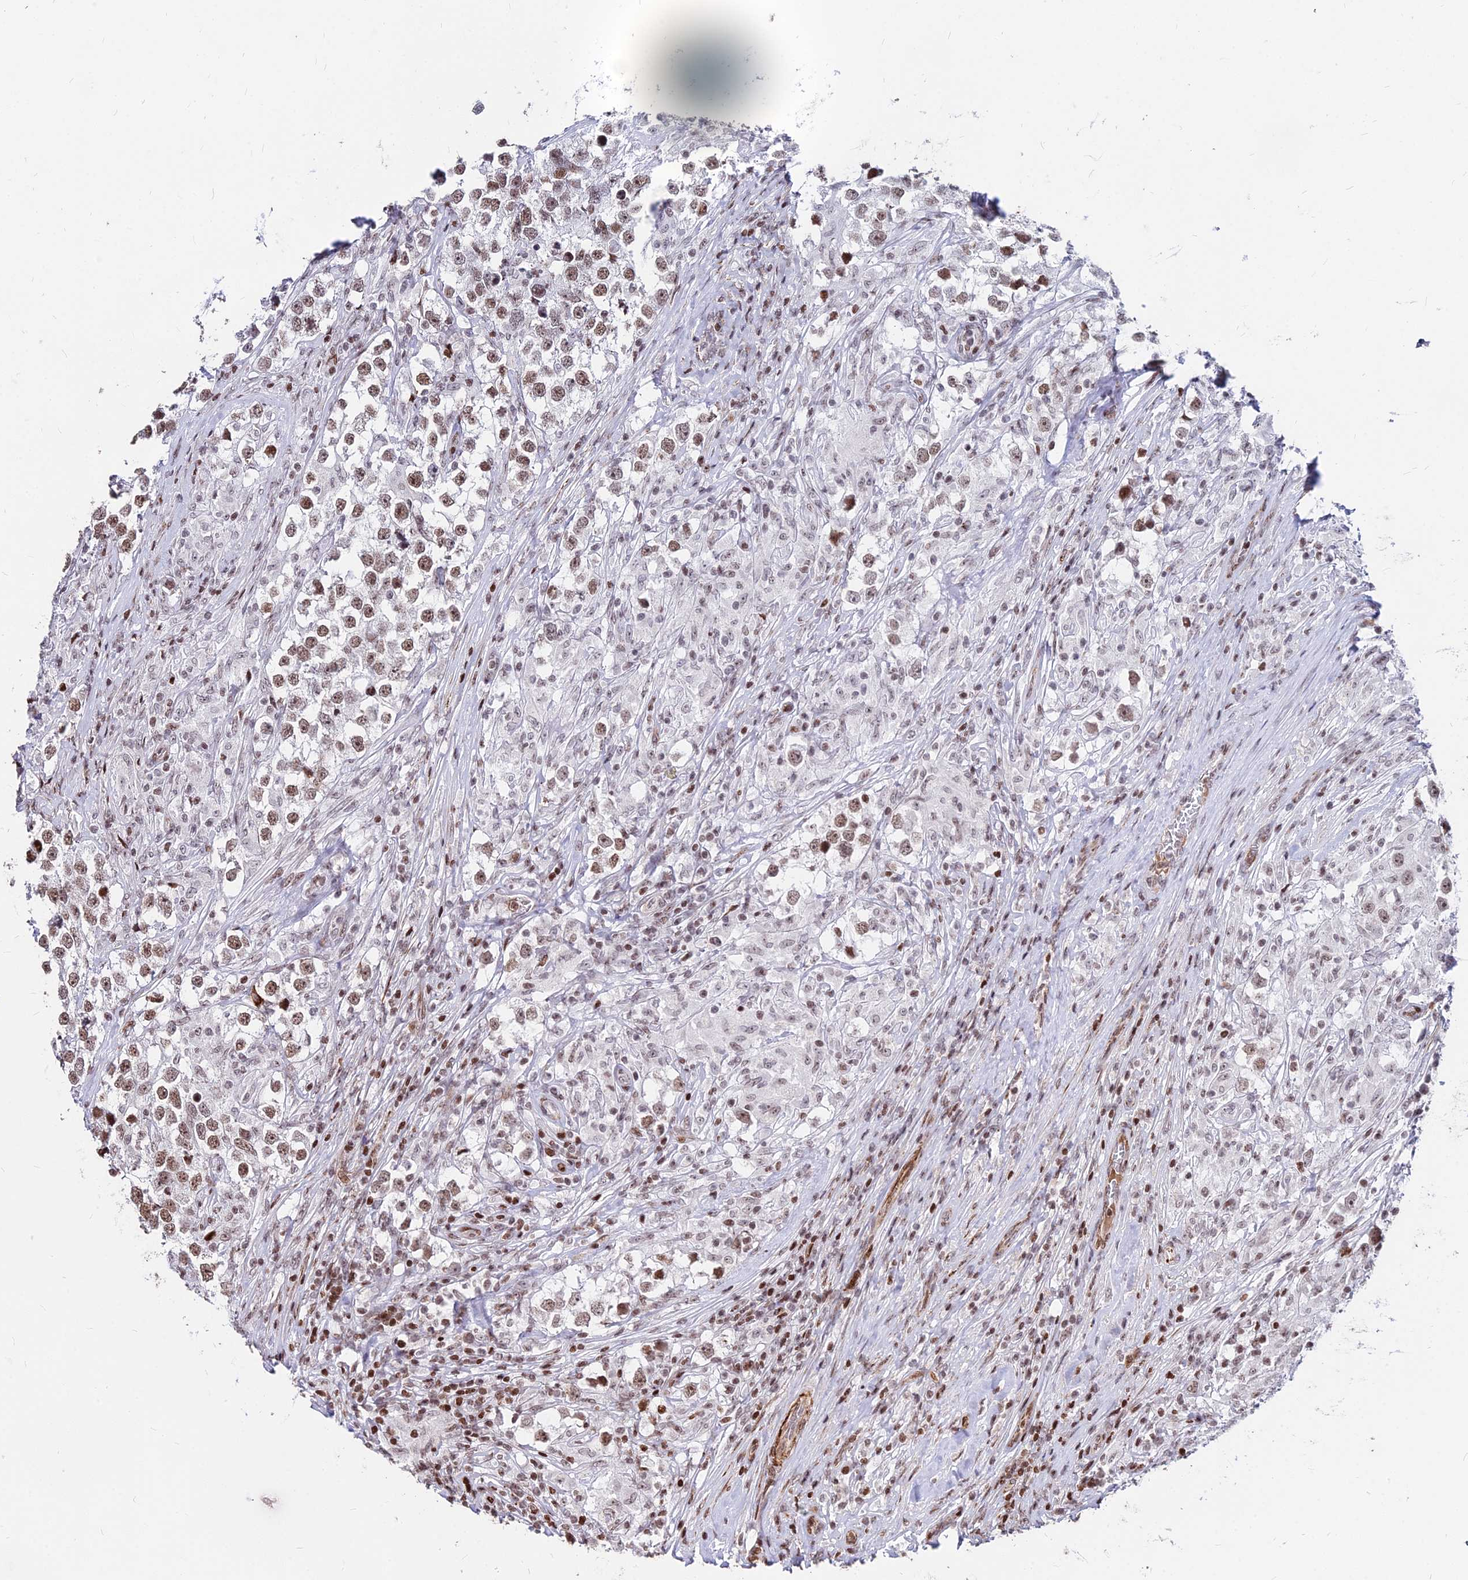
{"staining": {"intensity": "moderate", "quantity": ">75%", "location": "nuclear"}, "tissue": "testis cancer", "cell_type": "Tumor cells", "image_type": "cancer", "snomed": [{"axis": "morphology", "description": "Seminoma, NOS"}, {"axis": "topography", "description": "Testis"}], "caption": "Tumor cells exhibit moderate nuclear expression in approximately >75% of cells in testis cancer.", "gene": "NYAP2", "patient": {"sex": "male", "age": 46}}